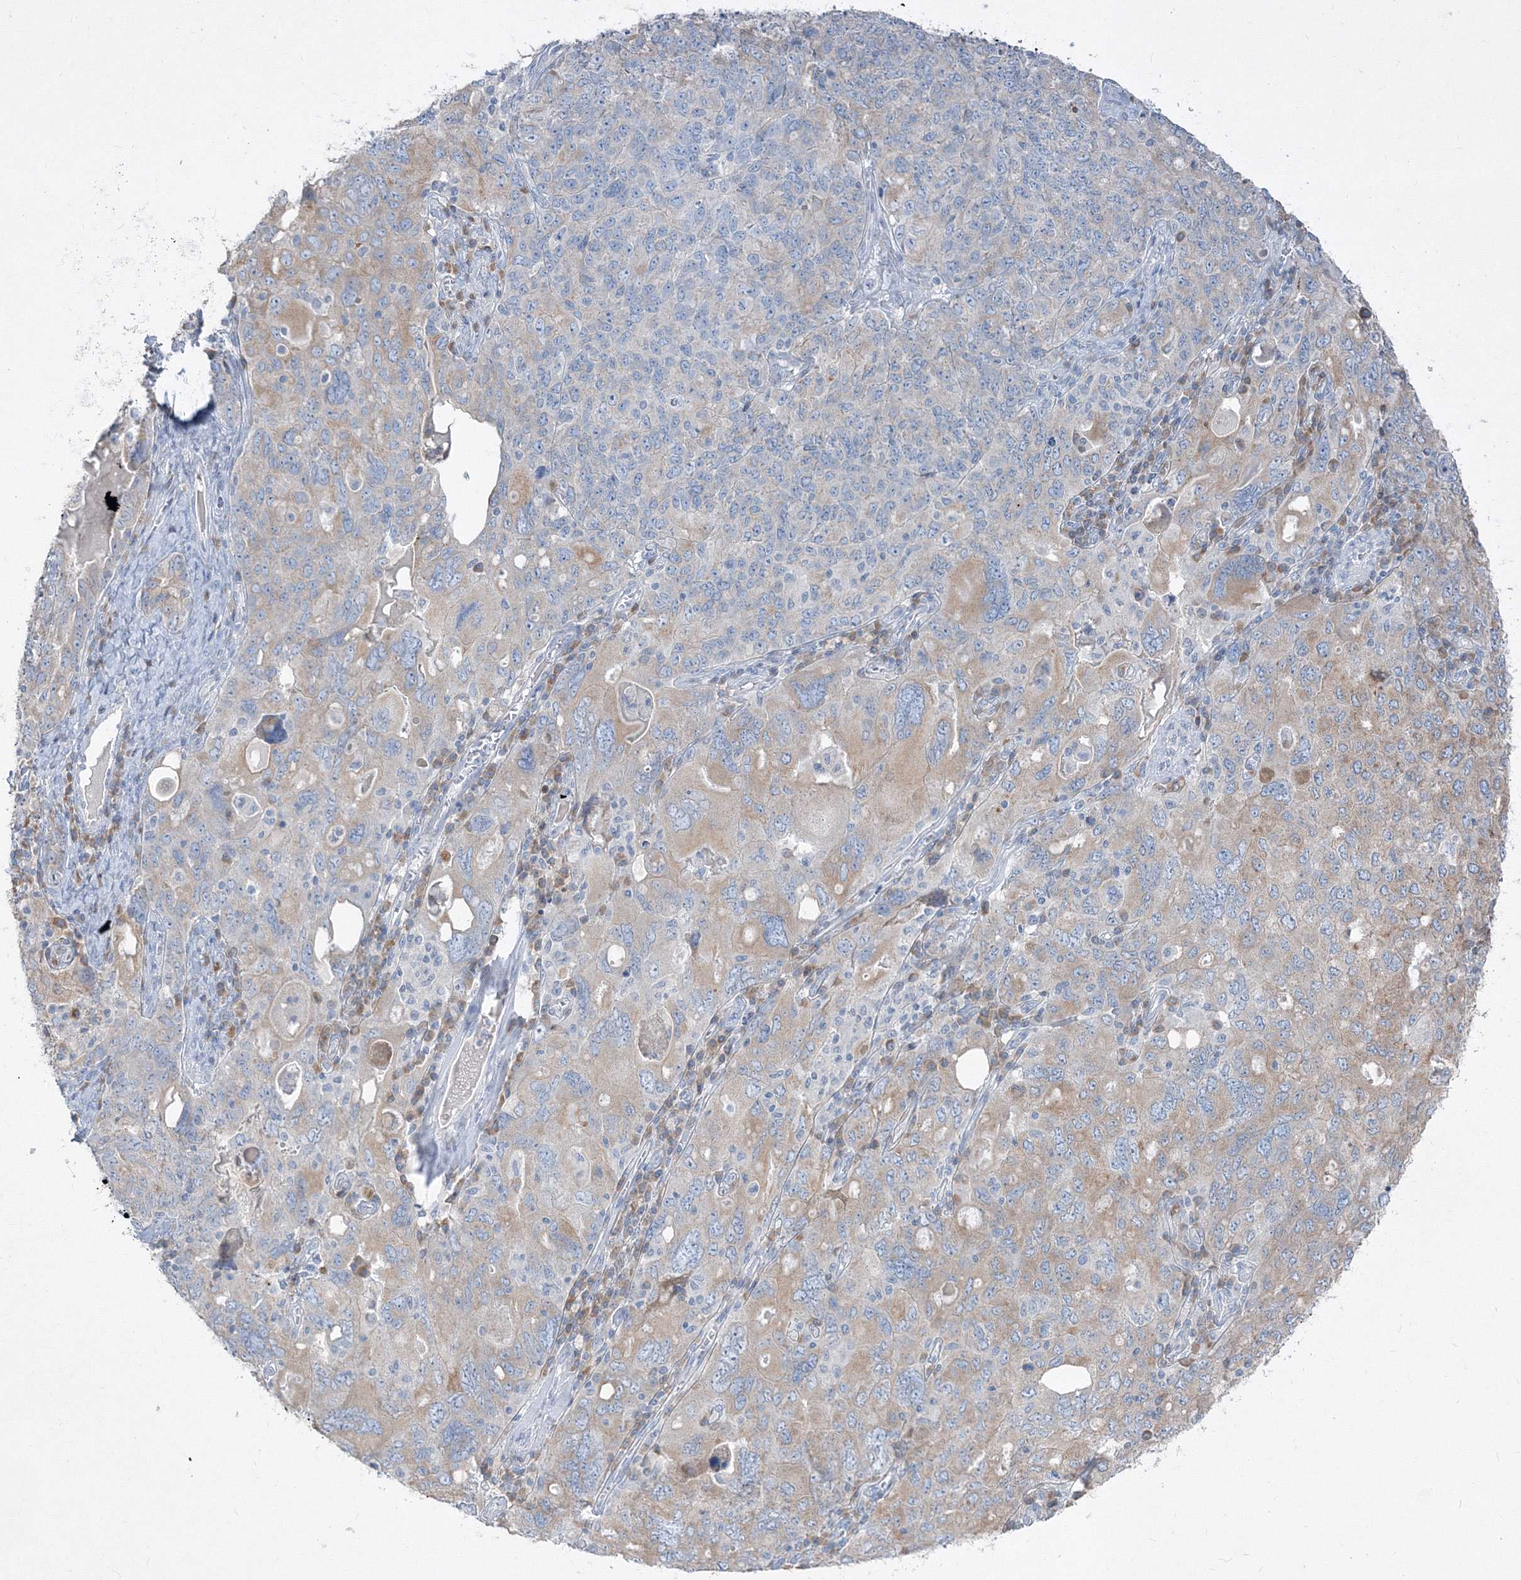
{"staining": {"intensity": "weak", "quantity": "25%-75%", "location": "cytoplasmic/membranous"}, "tissue": "ovarian cancer", "cell_type": "Tumor cells", "image_type": "cancer", "snomed": [{"axis": "morphology", "description": "Carcinoma, endometroid"}, {"axis": "topography", "description": "Ovary"}], "caption": "Endometroid carcinoma (ovarian) was stained to show a protein in brown. There is low levels of weak cytoplasmic/membranous positivity in approximately 25%-75% of tumor cells.", "gene": "IFNAR1", "patient": {"sex": "female", "age": 62}}